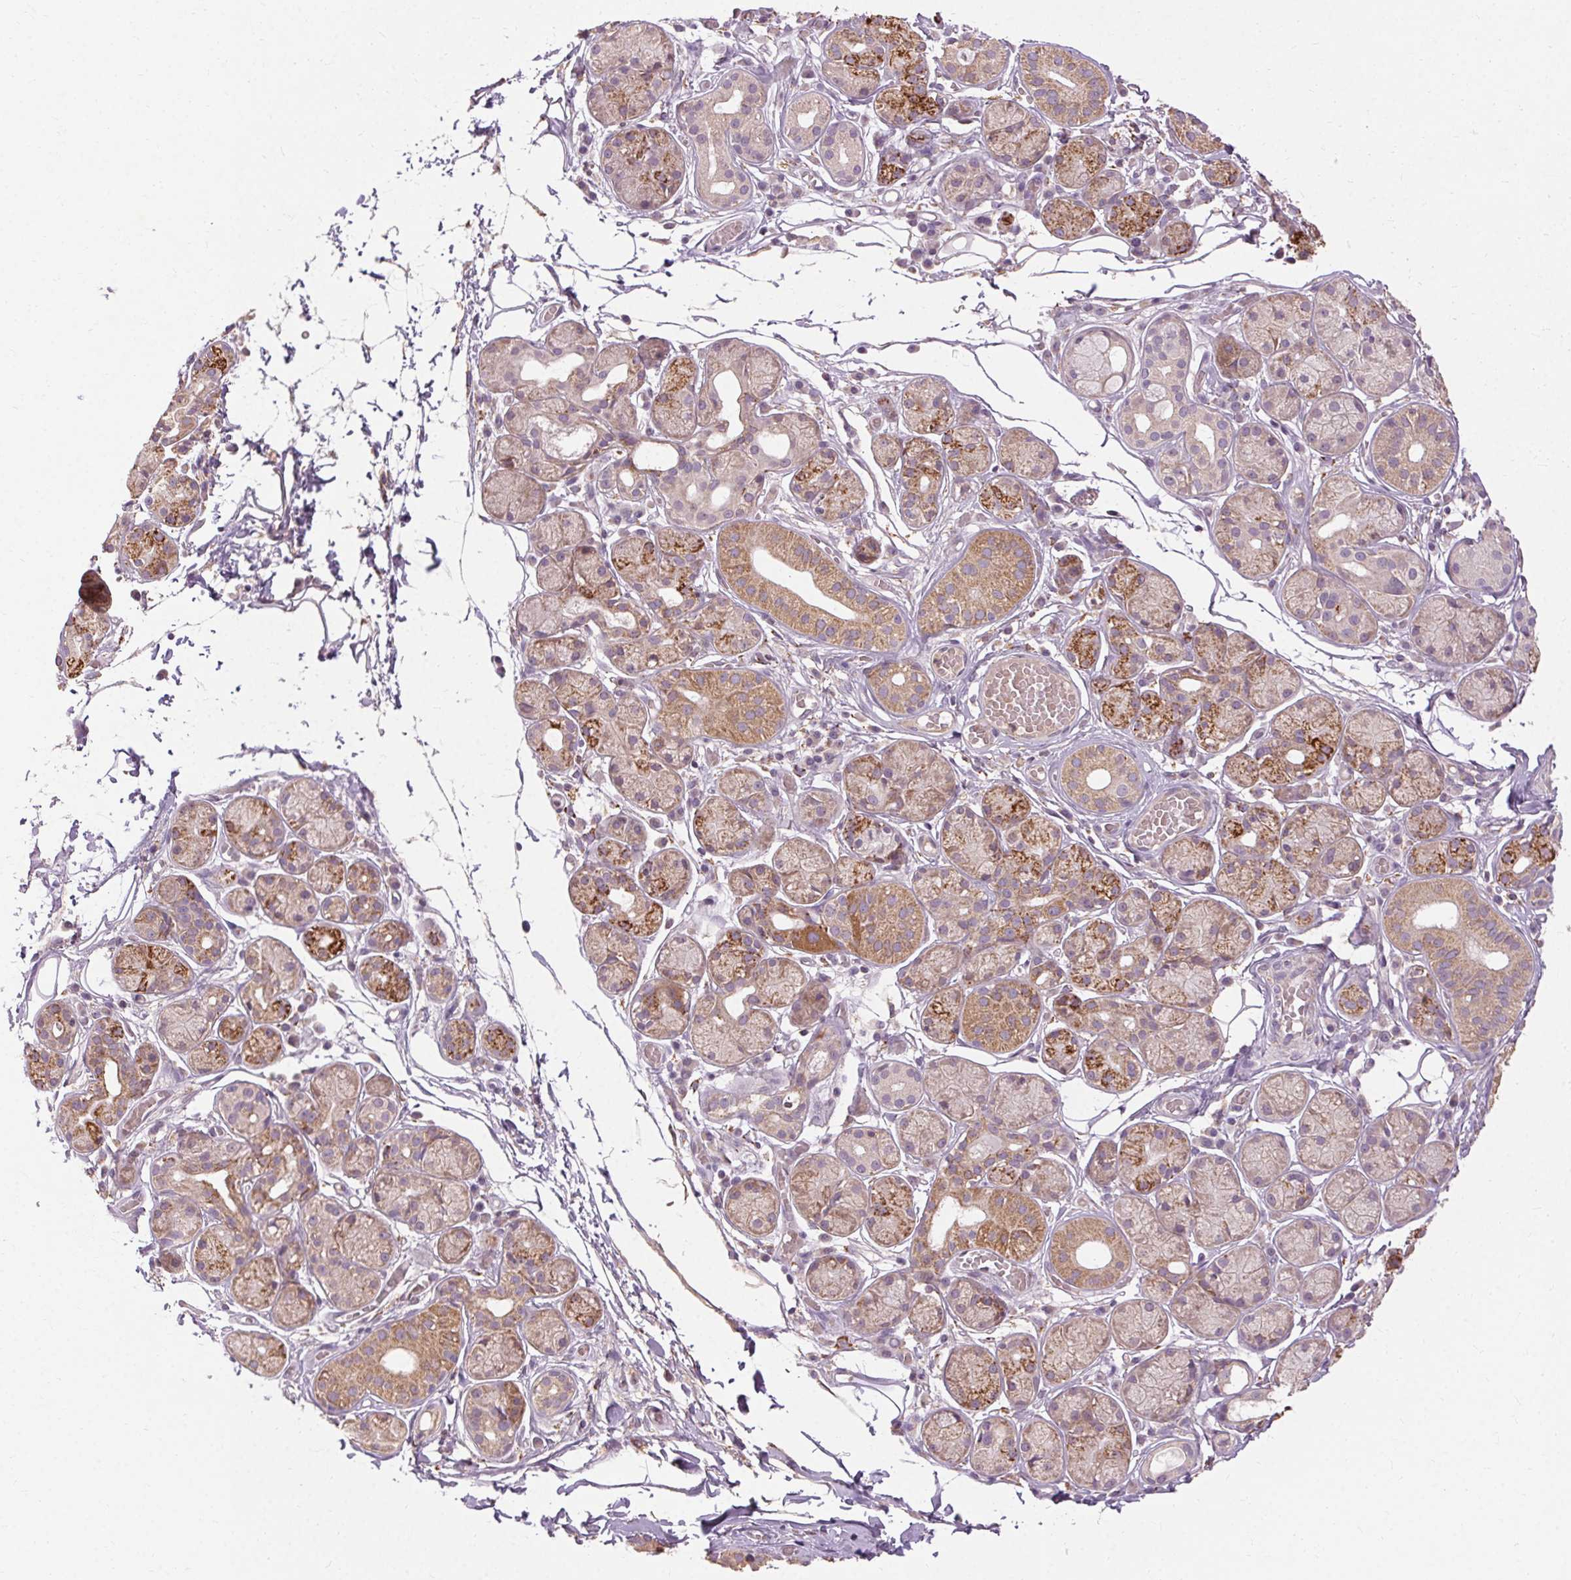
{"staining": {"intensity": "moderate", "quantity": "25%-75%", "location": "cytoplasmic/membranous"}, "tissue": "salivary gland", "cell_type": "Glandular cells", "image_type": "normal", "snomed": [{"axis": "morphology", "description": "Normal tissue, NOS"}, {"axis": "topography", "description": "Salivary gland"}, {"axis": "topography", "description": "Peripheral nerve tissue"}], "caption": "This is a micrograph of immunohistochemistry staining of normal salivary gland, which shows moderate positivity in the cytoplasmic/membranous of glandular cells.", "gene": "REP15", "patient": {"sex": "male", "age": 71}}